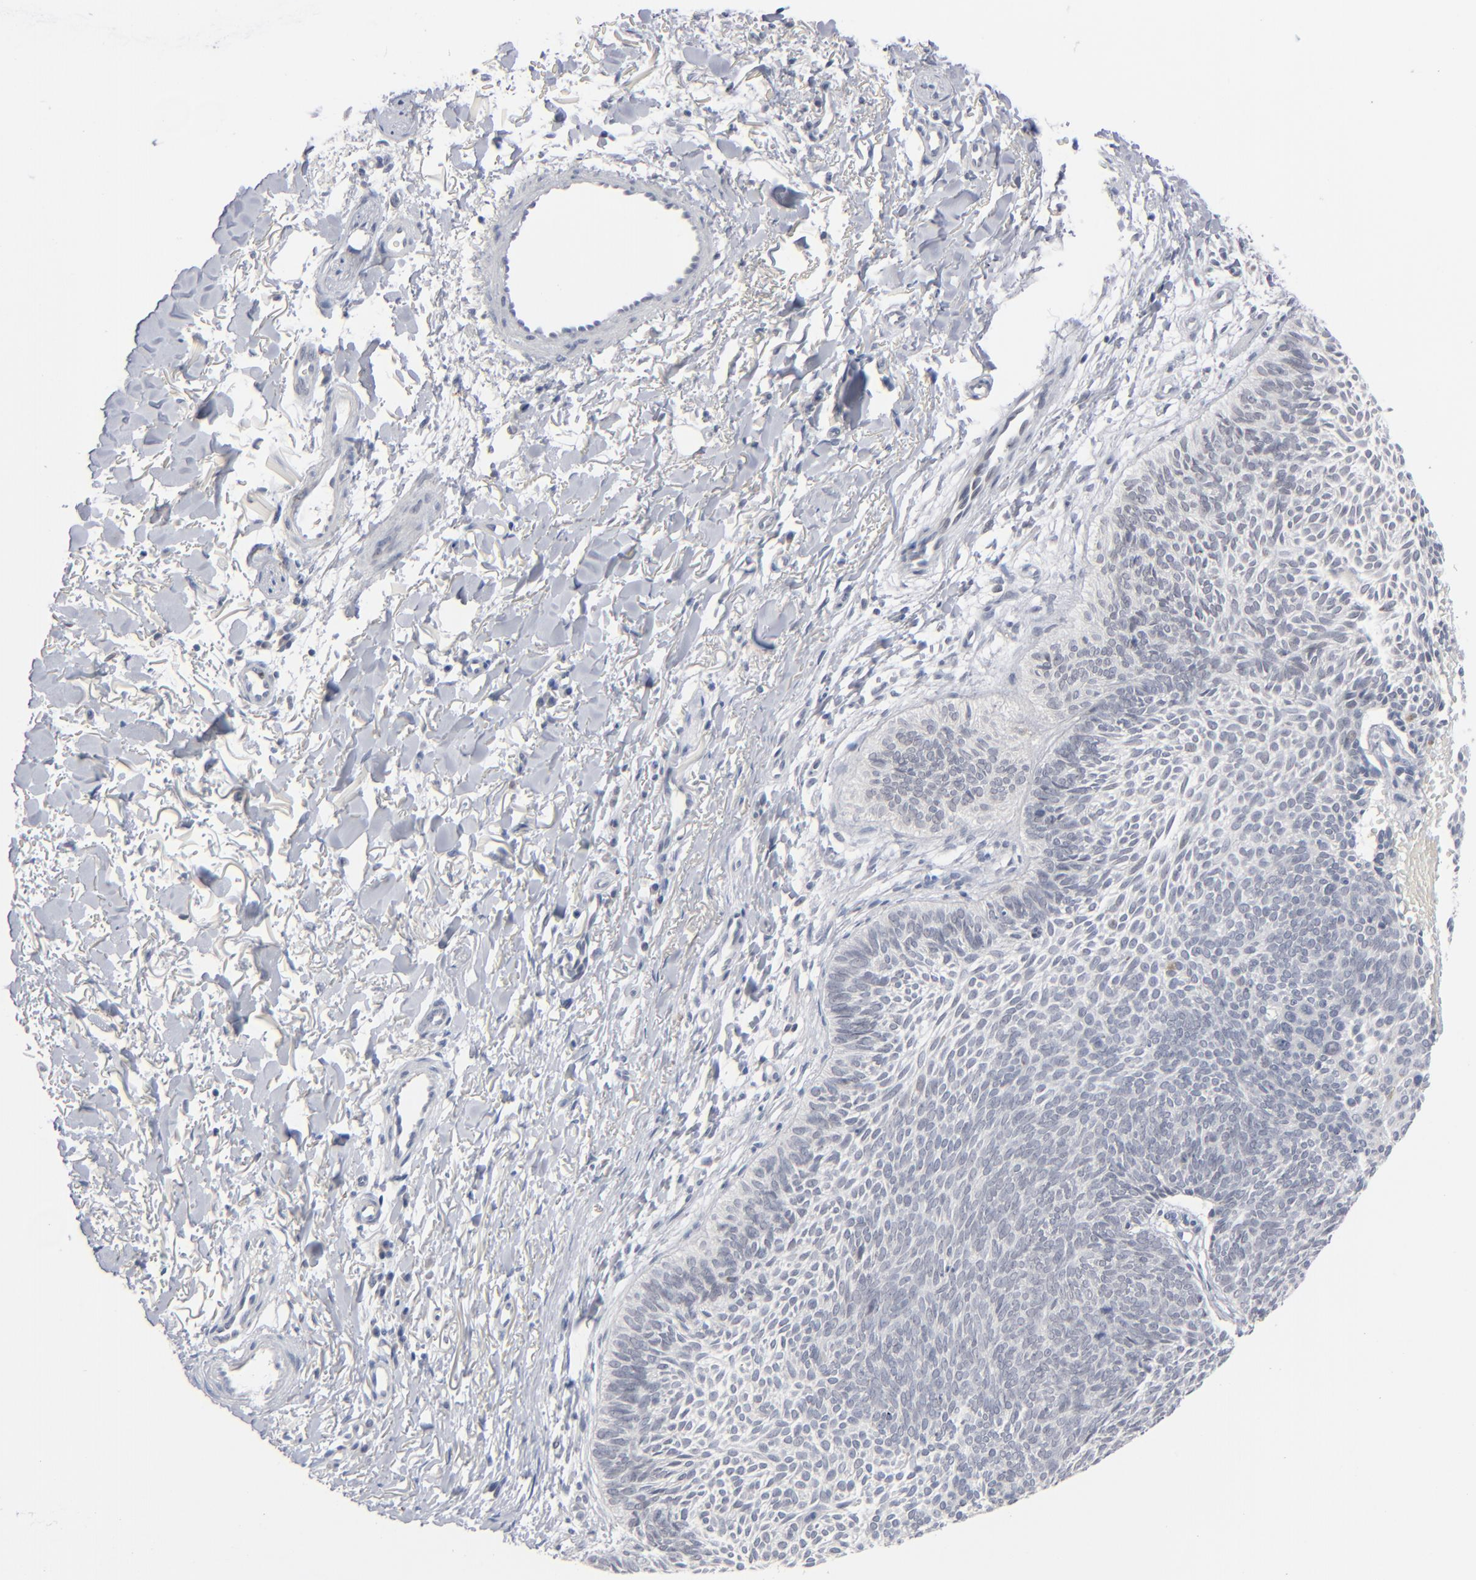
{"staining": {"intensity": "negative", "quantity": "none", "location": "none"}, "tissue": "skin cancer", "cell_type": "Tumor cells", "image_type": "cancer", "snomed": [{"axis": "morphology", "description": "Basal cell carcinoma"}, {"axis": "topography", "description": "Skin"}], "caption": "A photomicrograph of human basal cell carcinoma (skin) is negative for staining in tumor cells.", "gene": "POF1B", "patient": {"sex": "male", "age": 84}}